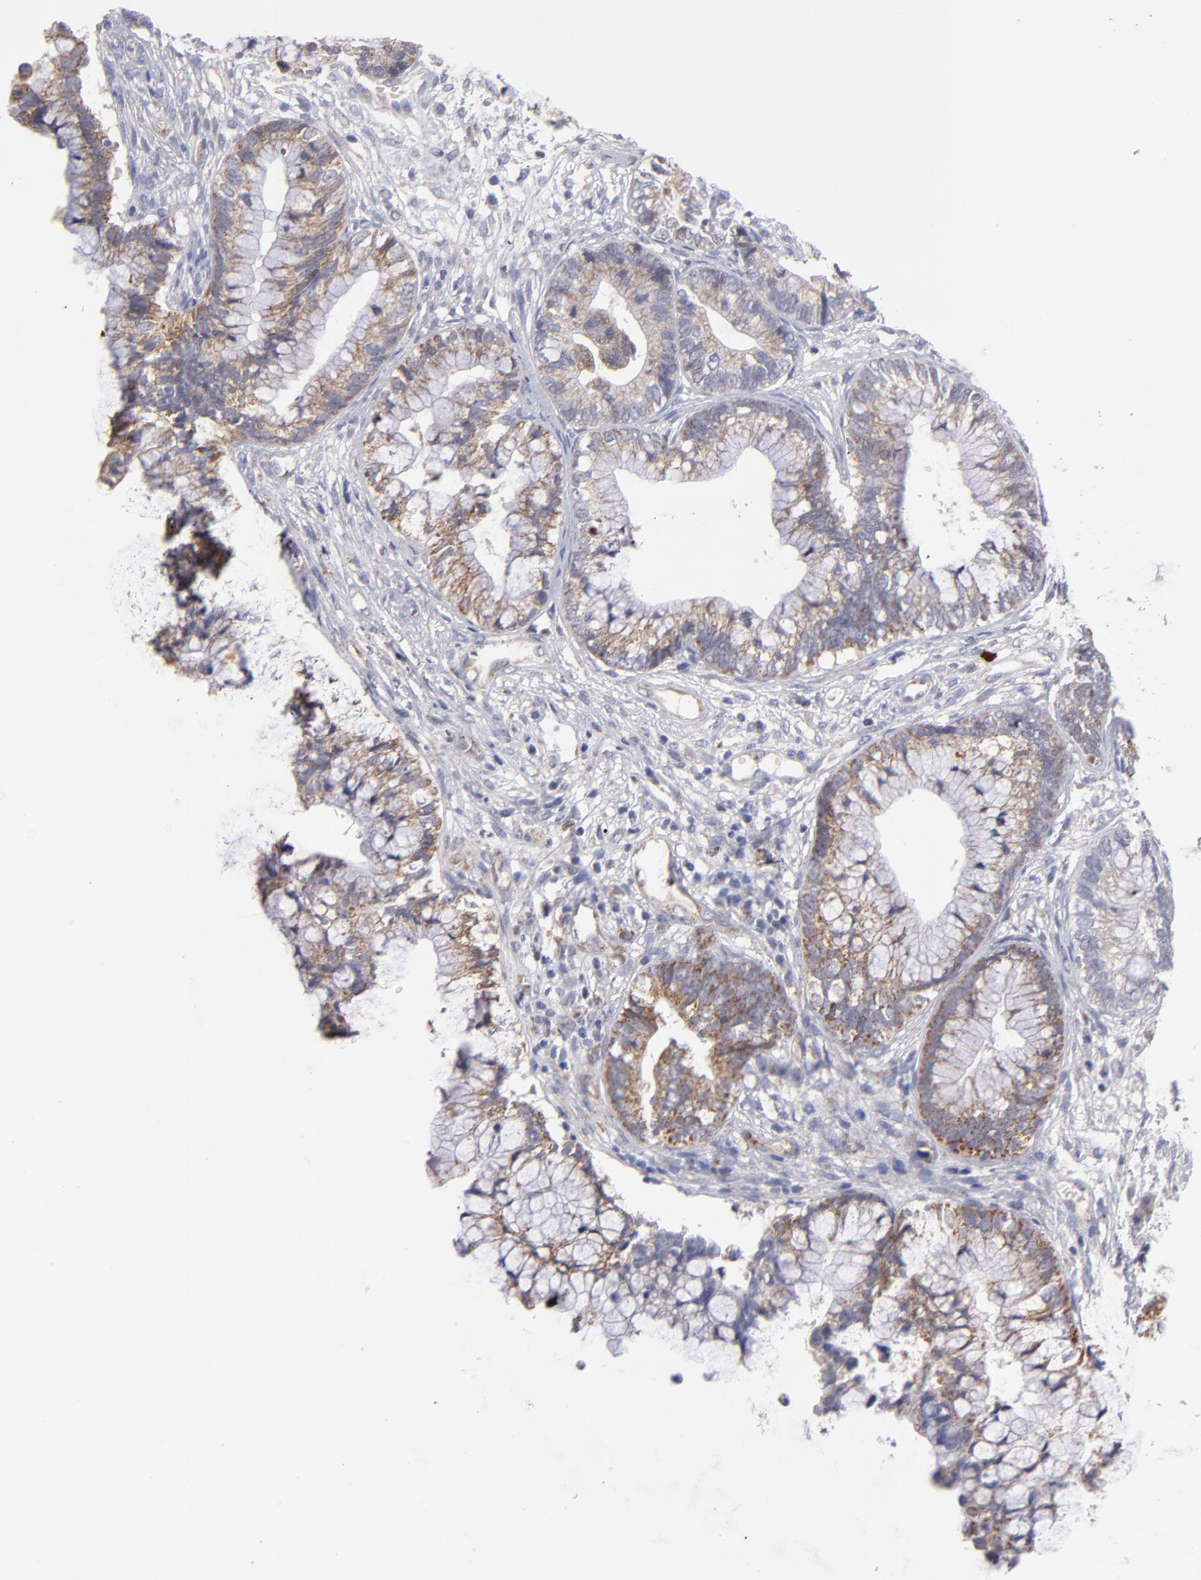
{"staining": {"intensity": "moderate", "quantity": ">75%", "location": "cytoplasmic/membranous"}, "tissue": "cervical cancer", "cell_type": "Tumor cells", "image_type": "cancer", "snomed": [{"axis": "morphology", "description": "Adenocarcinoma, NOS"}, {"axis": "topography", "description": "Cervix"}], "caption": "Immunohistochemistry image of adenocarcinoma (cervical) stained for a protein (brown), which displays medium levels of moderate cytoplasmic/membranous positivity in about >75% of tumor cells.", "gene": "HCCS", "patient": {"sex": "female", "age": 44}}